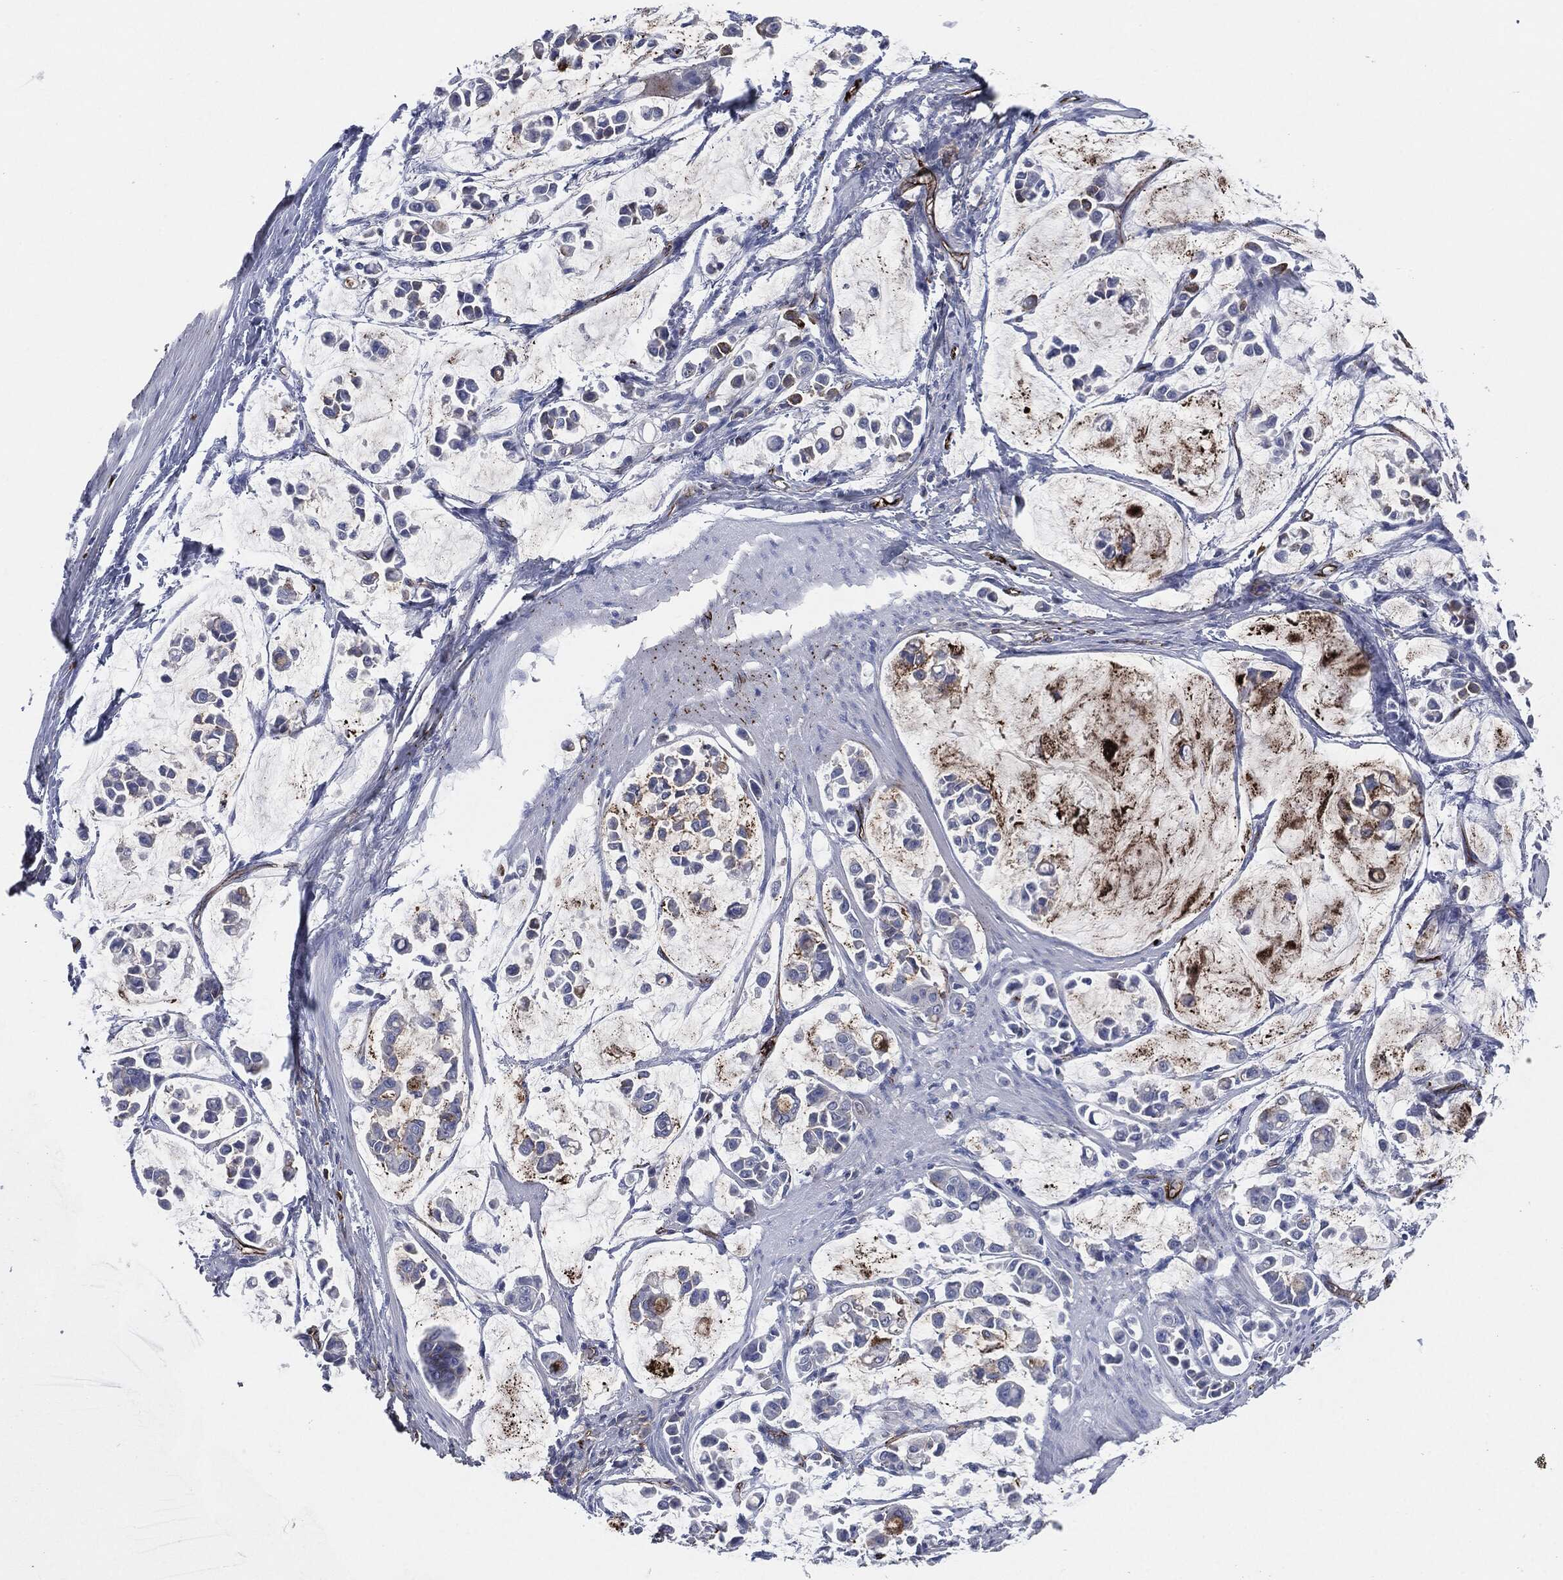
{"staining": {"intensity": "strong", "quantity": "<25%", "location": "cytoplasmic/membranous"}, "tissue": "stomach cancer", "cell_type": "Tumor cells", "image_type": "cancer", "snomed": [{"axis": "morphology", "description": "Adenocarcinoma, NOS"}, {"axis": "topography", "description": "Stomach"}], "caption": "The micrograph shows immunohistochemical staining of adenocarcinoma (stomach). There is strong cytoplasmic/membranous expression is seen in approximately <25% of tumor cells.", "gene": "APOB", "patient": {"sex": "male", "age": 82}}